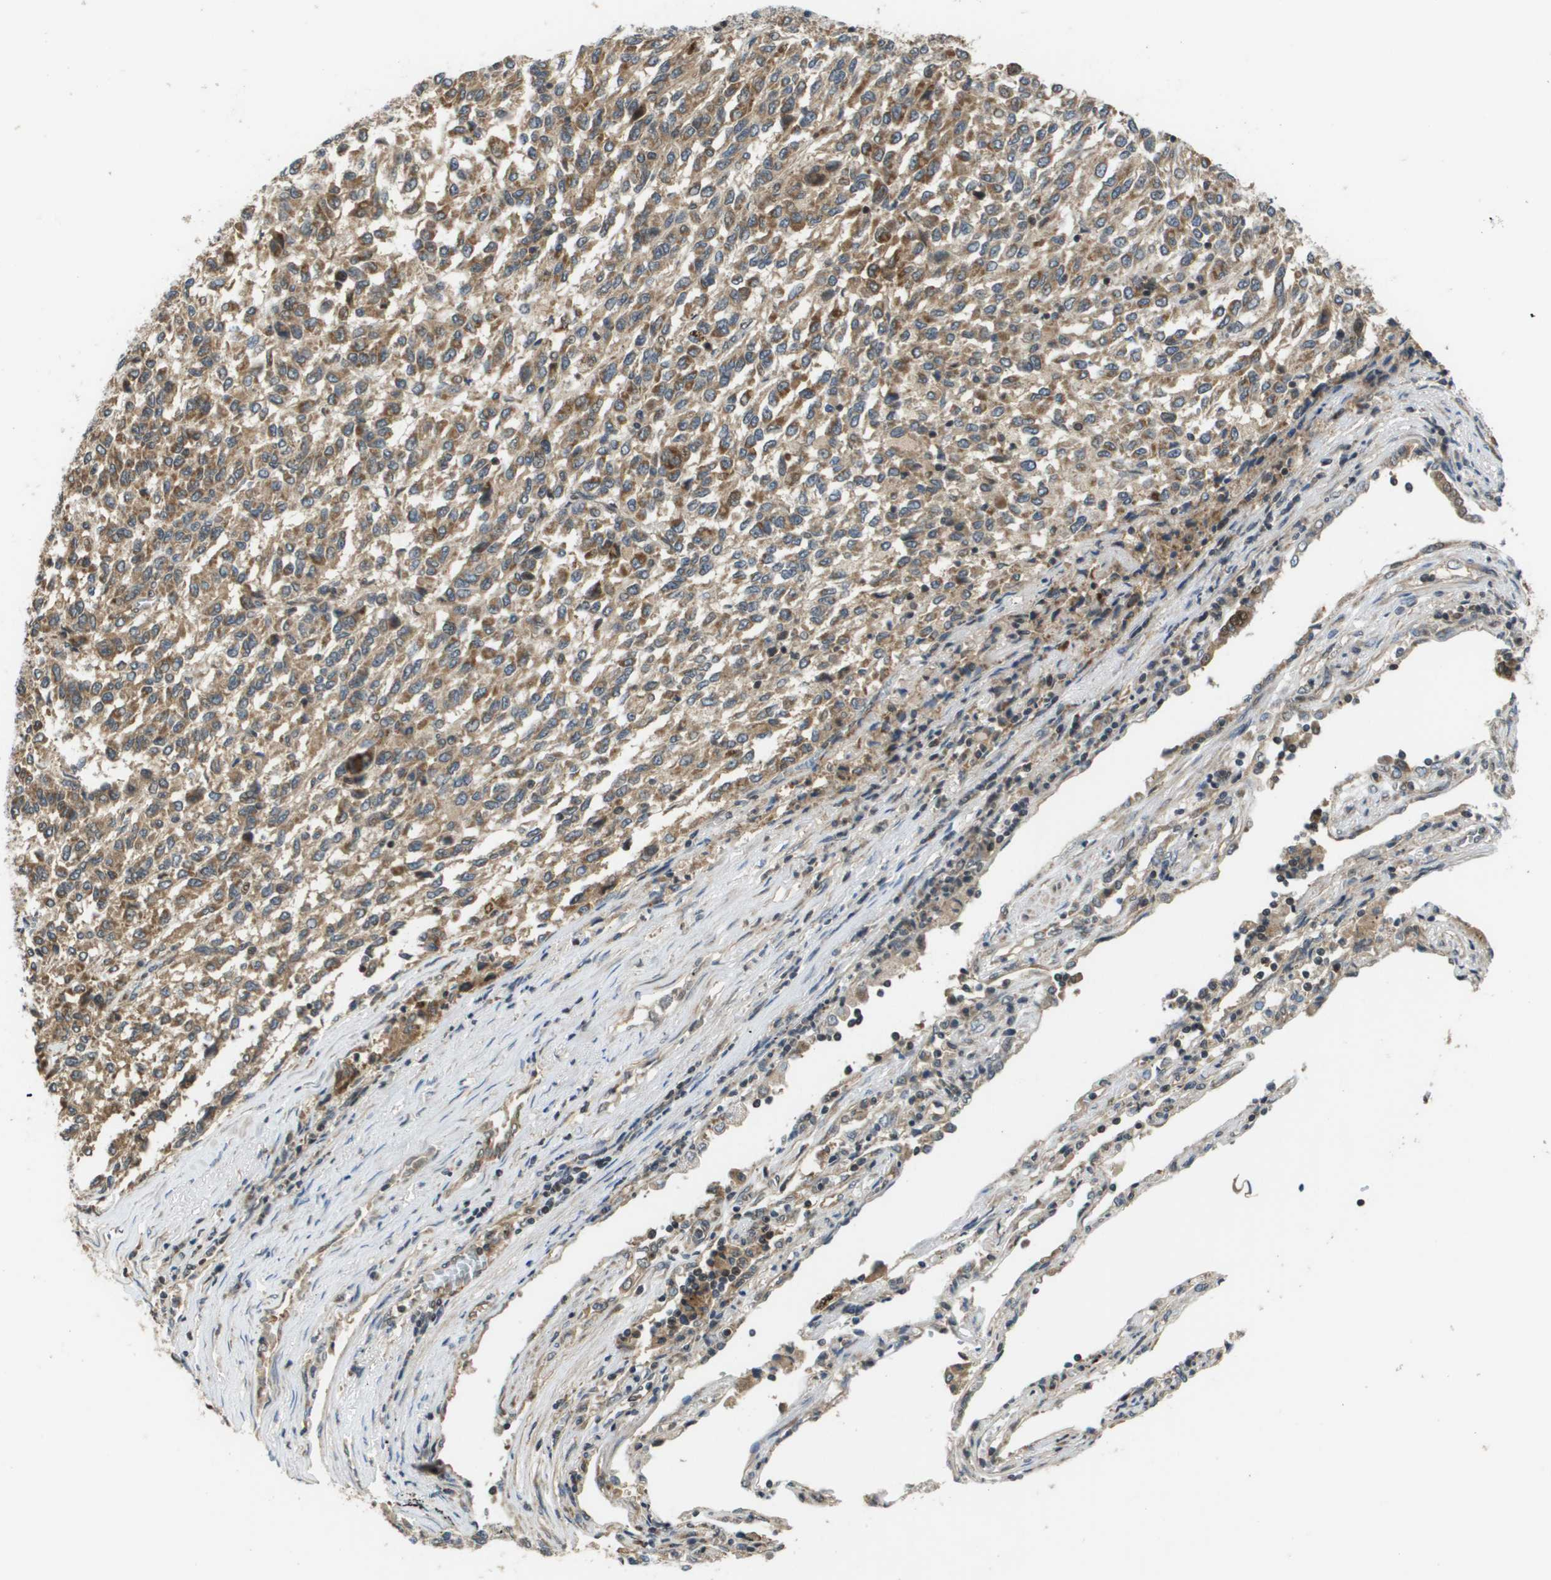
{"staining": {"intensity": "moderate", "quantity": ">75%", "location": "cytoplasmic/membranous"}, "tissue": "melanoma", "cell_type": "Tumor cells", "image_type": "cancer", "snomed": [{"axis": "morphology", "description": "Malignant melanoma, Metastatic site"}, {"axis": "topography", "description": "Lung"}], "caption": "The image demonstrates staining of melanoma, revealing moderate cytoplasmic/membranous protein staining (brown color) within tumor cells.", "gene": "RBM38", "patient": {"sex": "male", "age": 64}}